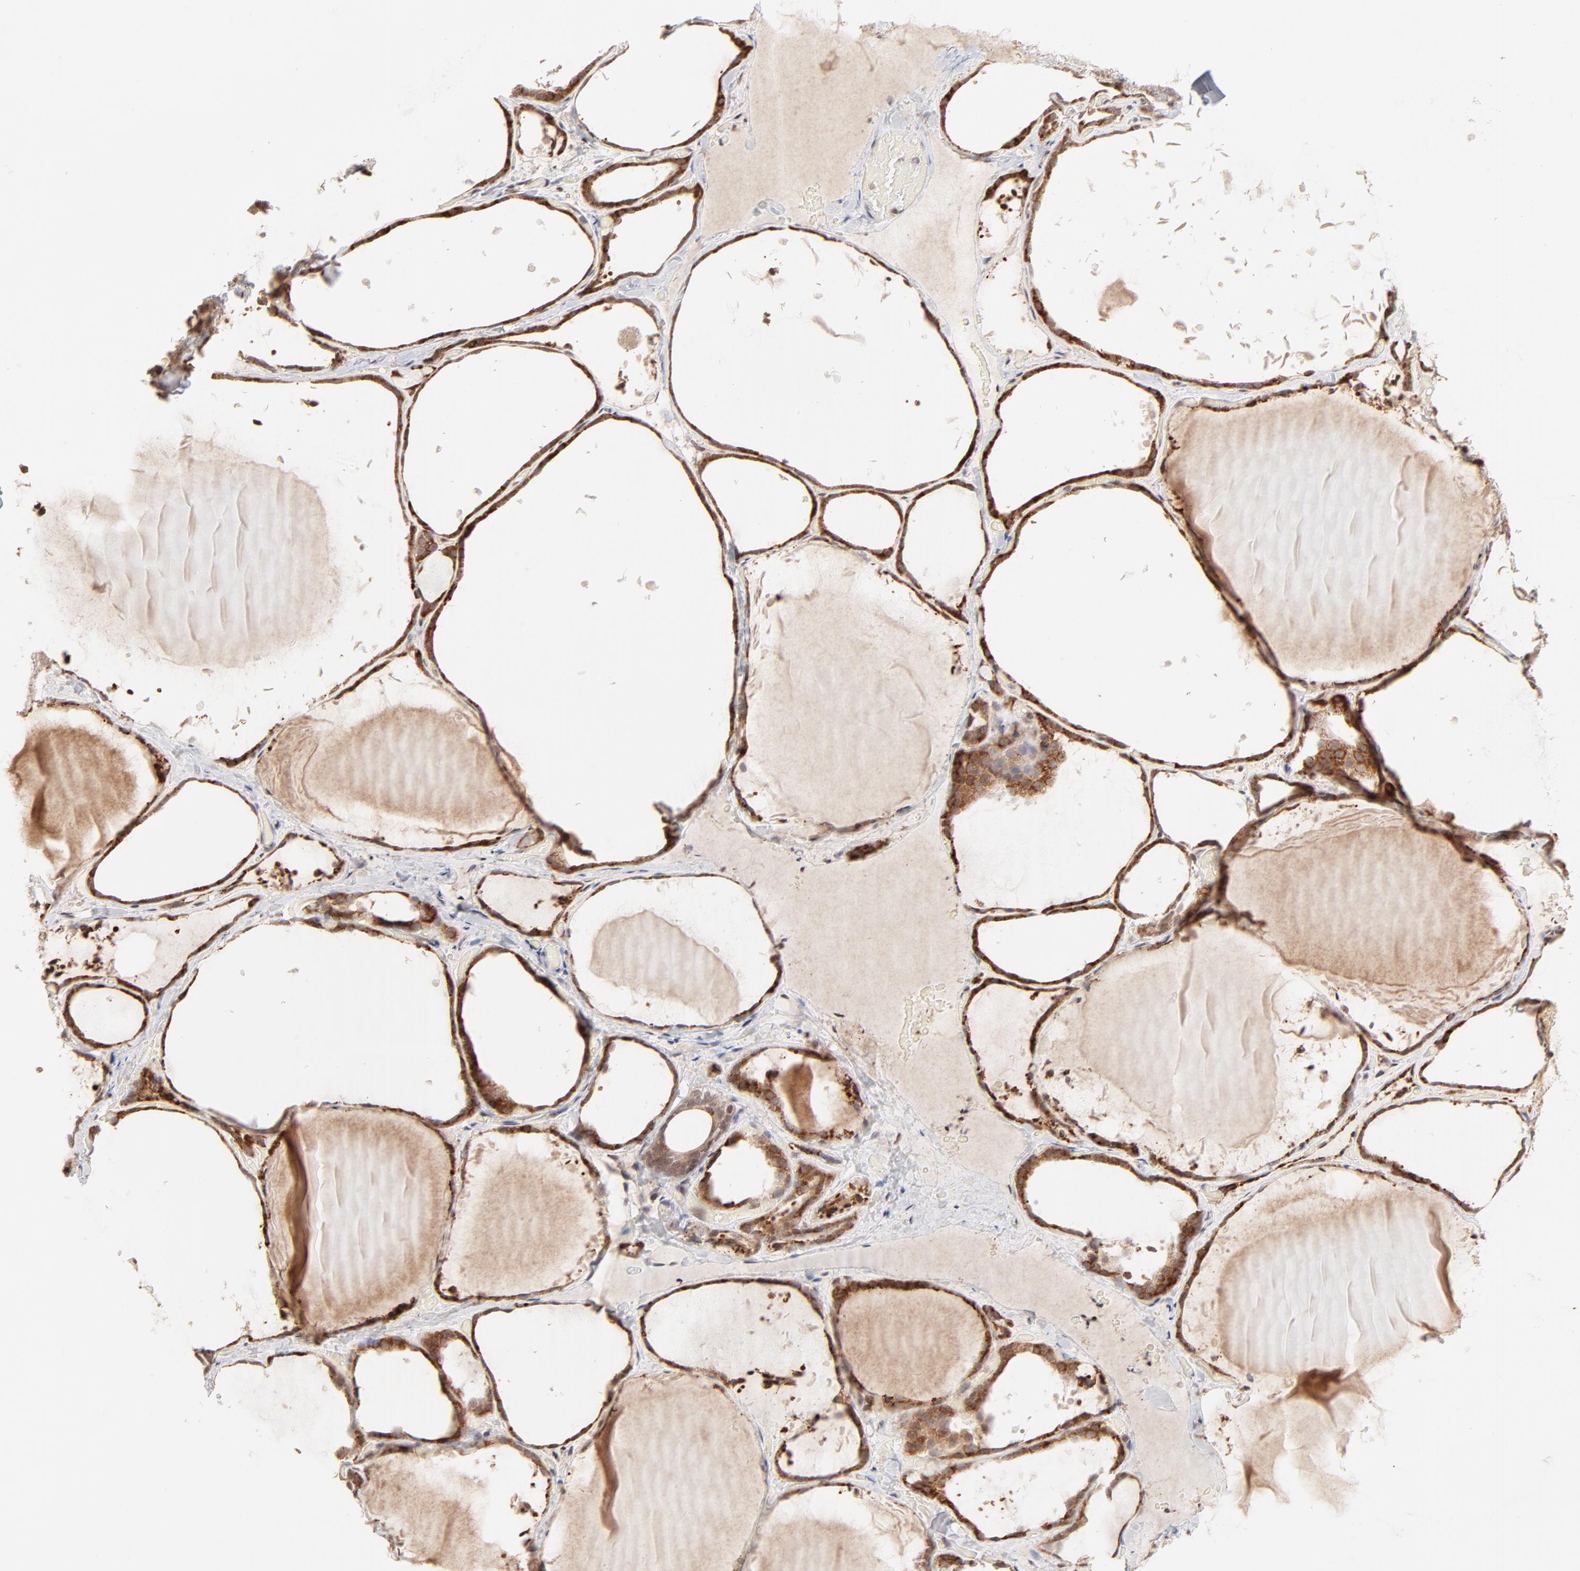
{"staining": {"intensity": "strong", "quantity": ">75%", "location": "cytoplasmic/membranous"}, "tissue": "thyroid gland", "cell_type": "Glandular cells", "image_type": "normal", "snomed": [{"axis": "morphology", "description": "Normal tissue, NOS"}, {"axis": "topography", "description": "Thyroid gland"}], "caption": "The histopathology image exhibits immunohistochemical staining of benign thyroid gland. There is strong cytoplasmic/membranous positivity is present in approximately >75% of glandular cells.", "gene": "ARIH1", "patient": {"sex": "female", "age": 22}}